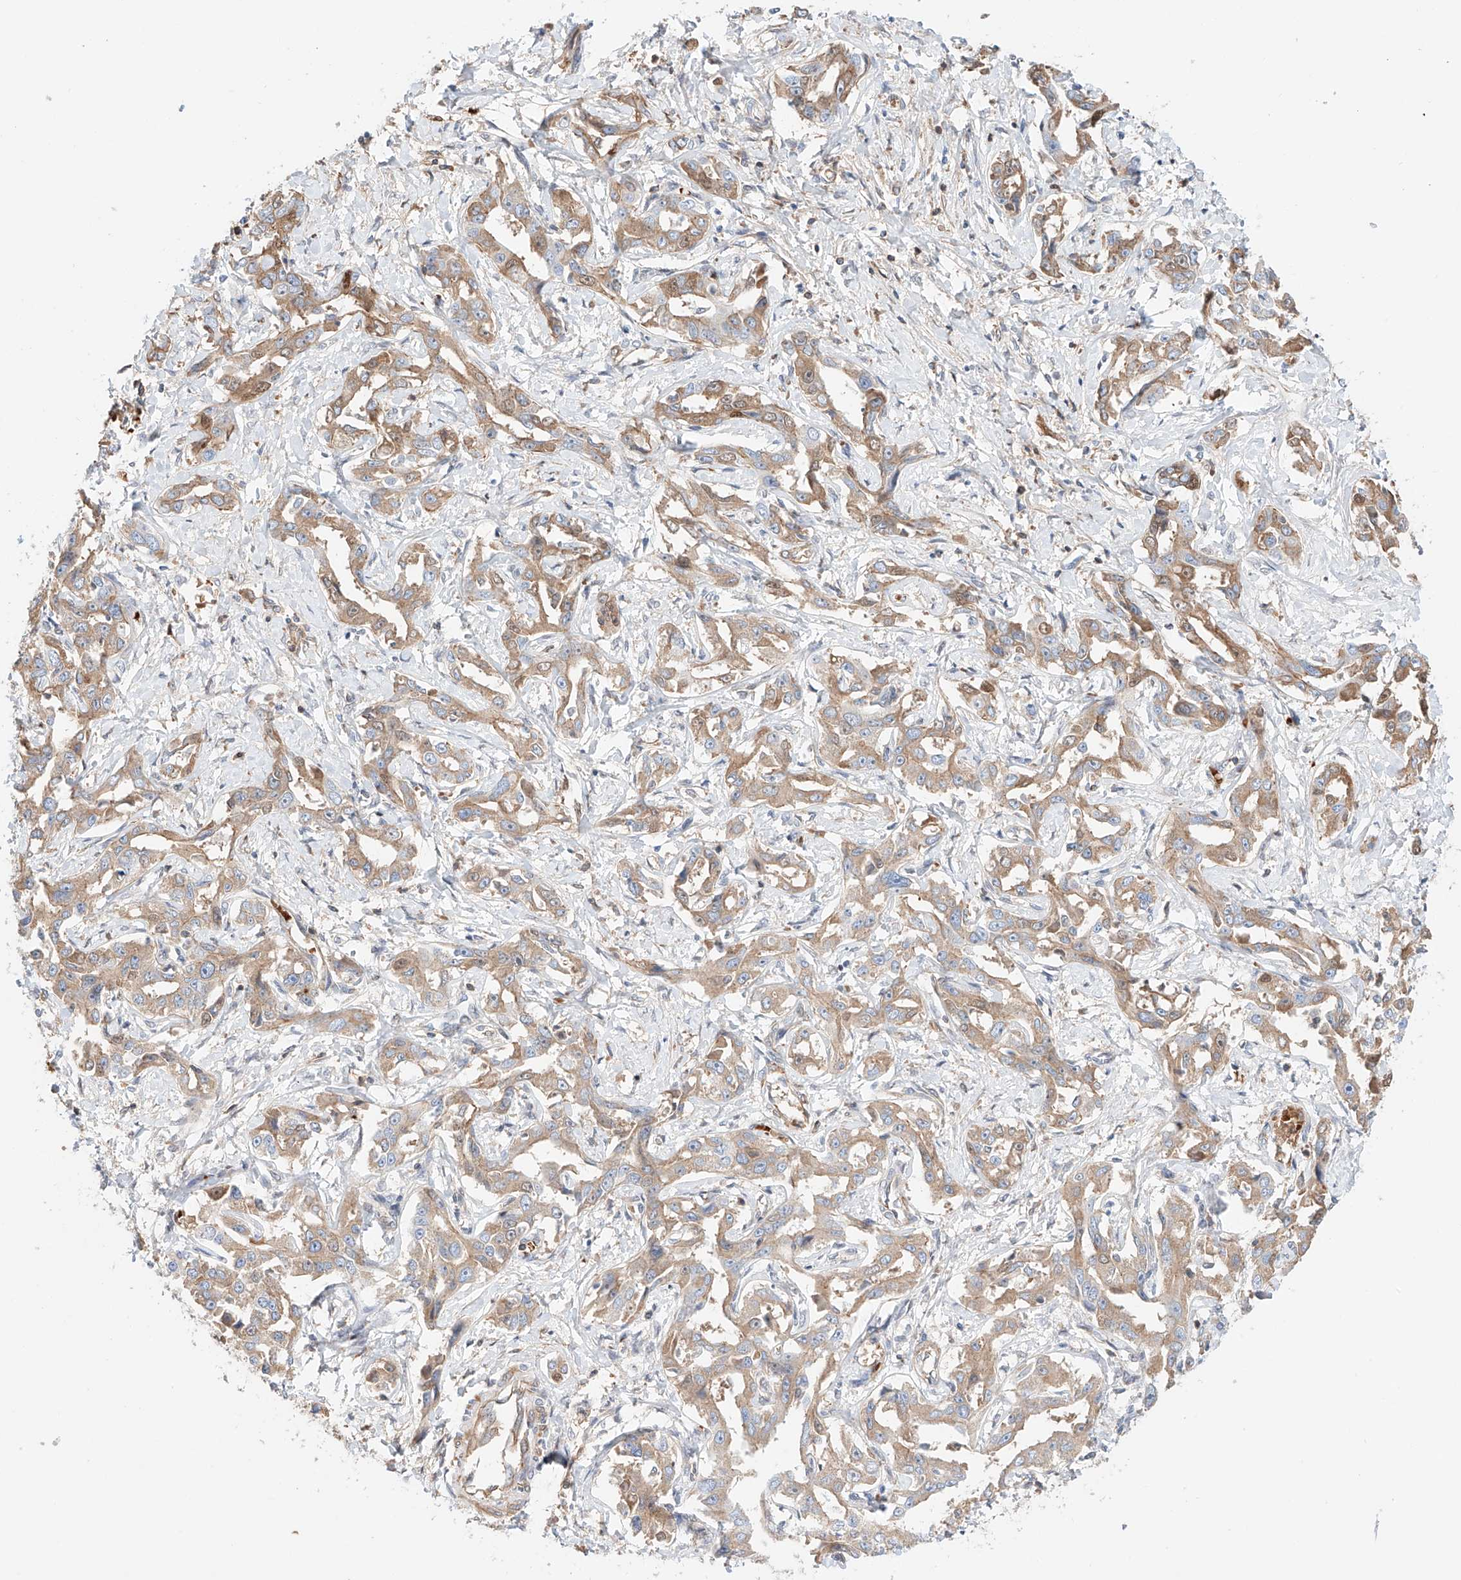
{"staining": {"intensity": "moderate", "quantity": ">75%", "location": "cytoplasmic/membranous"}, "tissue": "liver cancer", "cell_type": "Tumor cells", "image_type": "cancer", "snomed": [{"axis": "morphology", "description": "Cholangiocarcinoma"}, {"axis": "topography", "description": "Liver"}], "caption": "Human cholangiocarcinoma (liver) stained with a protein marker displays moderate staining in tumor cells.", "gene": "PGGT1B", "patient": {"sex": "male", "age": 59}}